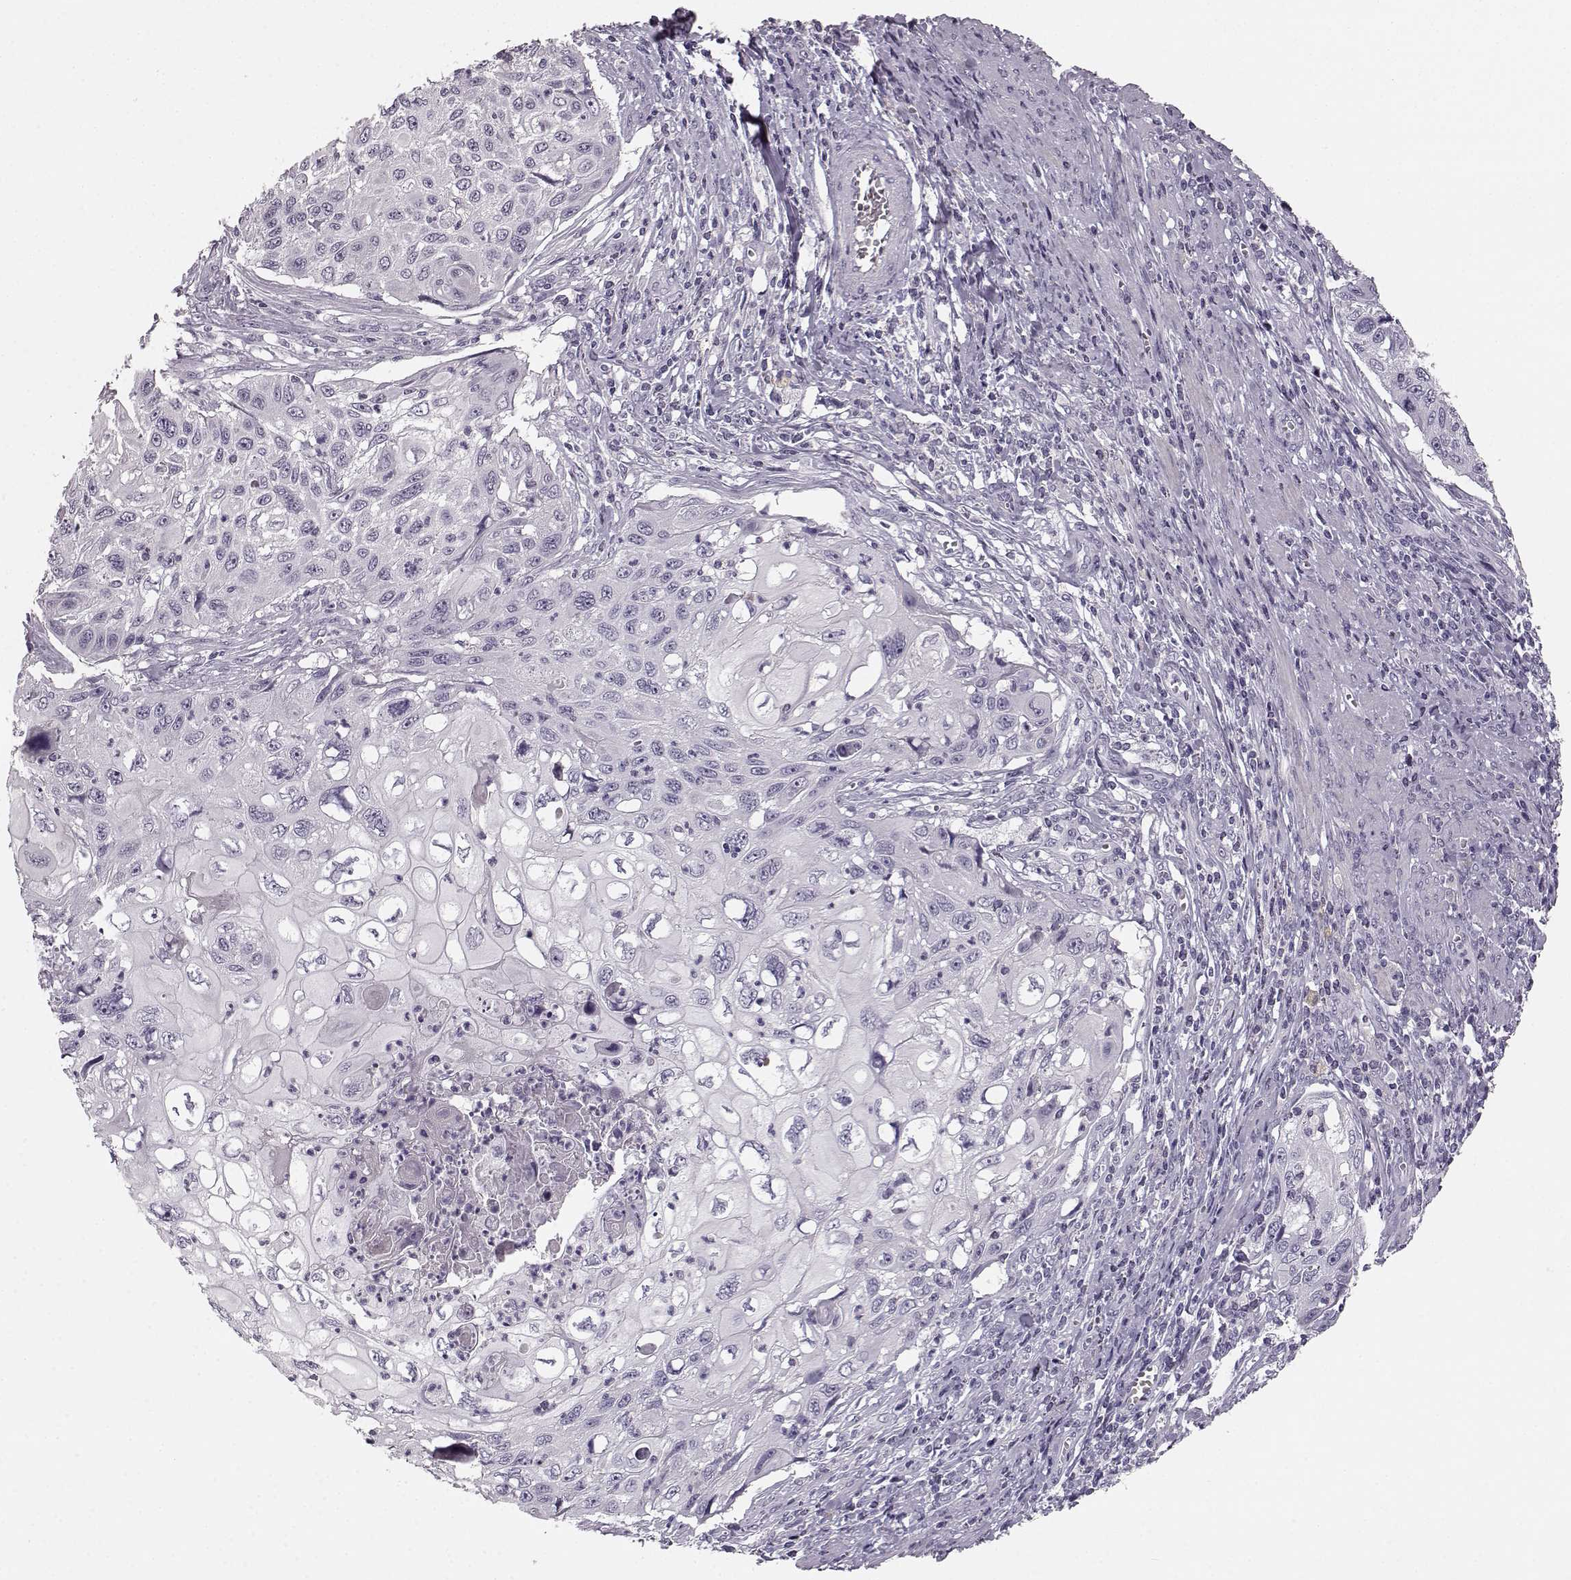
{"staining": {"intensity": "negative", "quantity": "none", "location": "none"}, "tissue": "cervical cancer", "cell_type": "Tumor cells", "image_type": "cancer", "snomed": [{"axis": "morphology", "description": "Squamous cell carcinoma, NOS"}, {"axis": "topography", "description": "Cervix"}], "caption": "This is an immunohistochemistry (IHC) image of cervical cancer (squamous cell carcinoma). There is no positivity in tumor cells.", "gene": "KIAA0319", "patient": {"sex": "female", "age": 70}}